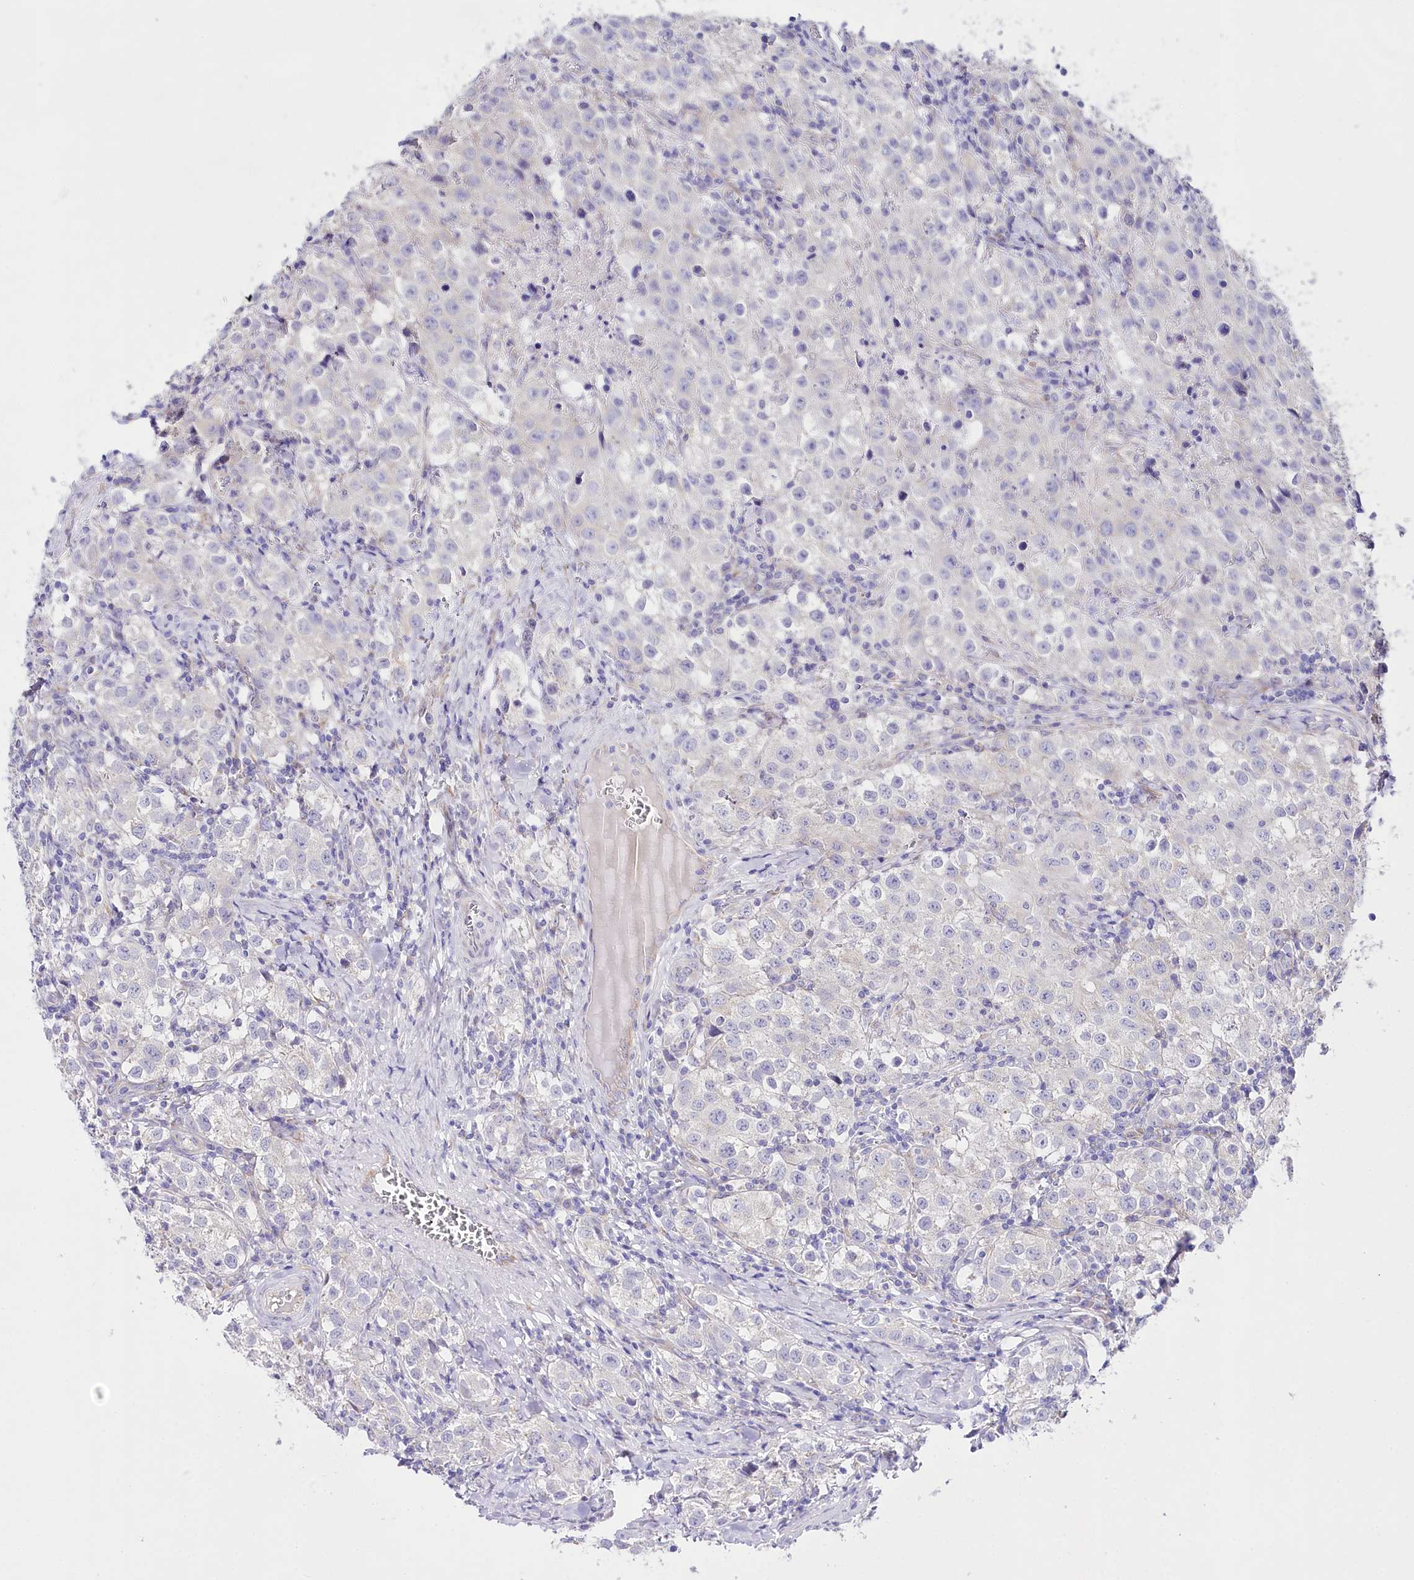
{"staining": {"intensity": "negative", "quantity": "none", "location": "none"}, "tissue": "testis cancer", "cell_type": "Tumor cells", "image_type": "cancer", "snomed": [{"axis": "morphology", "description": "Seminoma, NOS"}, {"axis": "morphology", "description": "Carcinoma, Embryonal, NOS"}, {"axis": "topography", "description": "Testis"}], "caption": "This is an immunohistochemistry (IHC) photomicrograph of testis seminoma. There is no positivity in tumor cells.", "gene": "CSN3", "patient": {"sex": "male", "age": 43}}